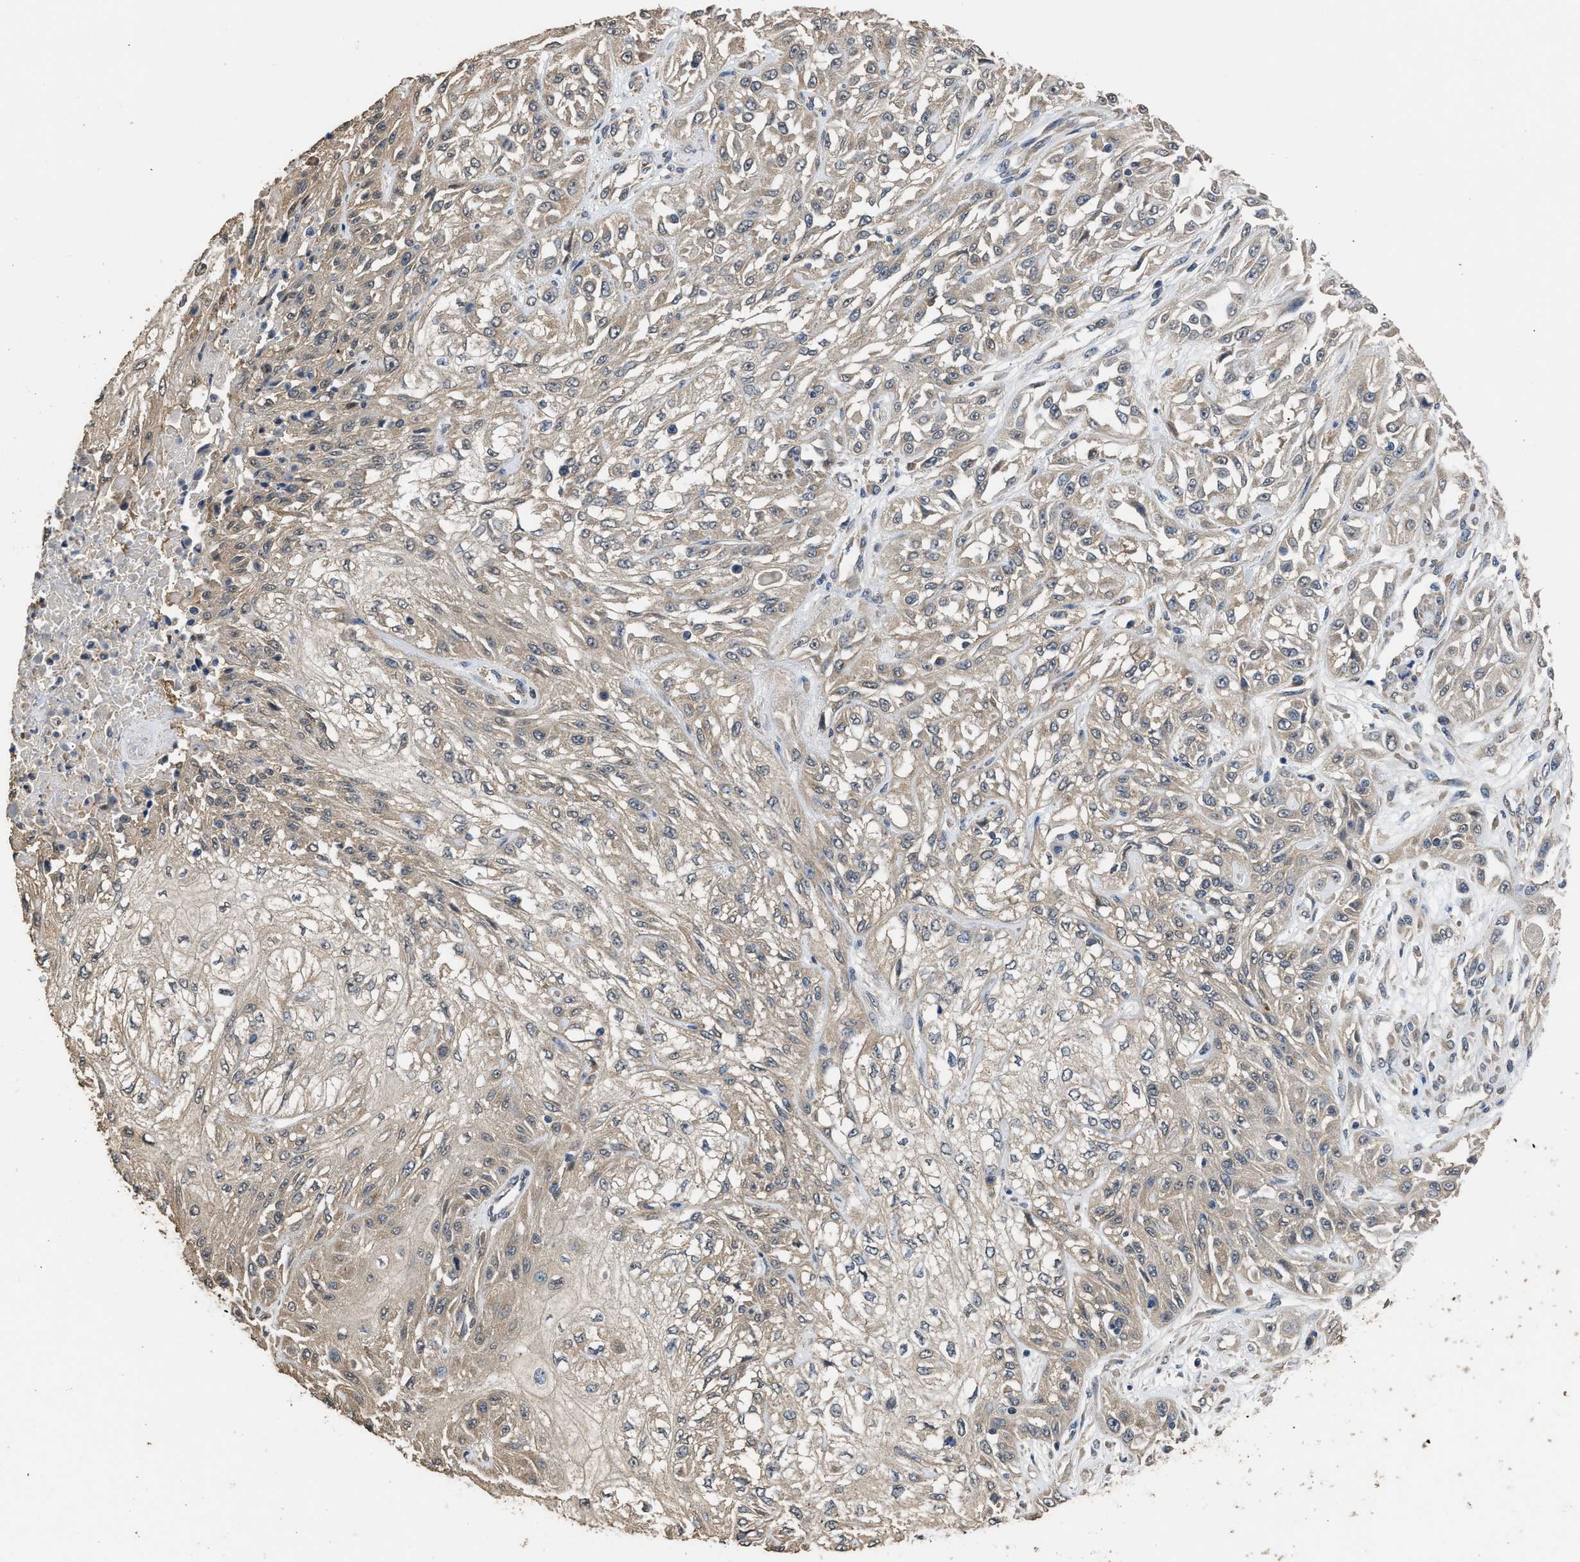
{"staining": {"intensity": "weak", "quantity": ">75%", "location": "cytoplasmic/membranous"}, "tissue": "skin cancer", "cell_type": "Tumor cells", "image_type": "cancer", "snomed": [{"axis": "morphology", "description": "Squamous cell carcinoma, NOS"}, {"axis": "morphology", "description": "Squamous cell carcinoma, metastatic, NOS"}, {"axis": "topography", "description": "Skin"}, {"axis": "topography", "description": "Lymph node"}], "caption": "Immunohistochemical staining of human squamous cell carcinoma (skin) displays low levels of weak cytoplasmic/membranous protein staining in about >75% of tumor cells.", "gene": "SPINT2", "patient": {"sex": "male", "age": 75}}